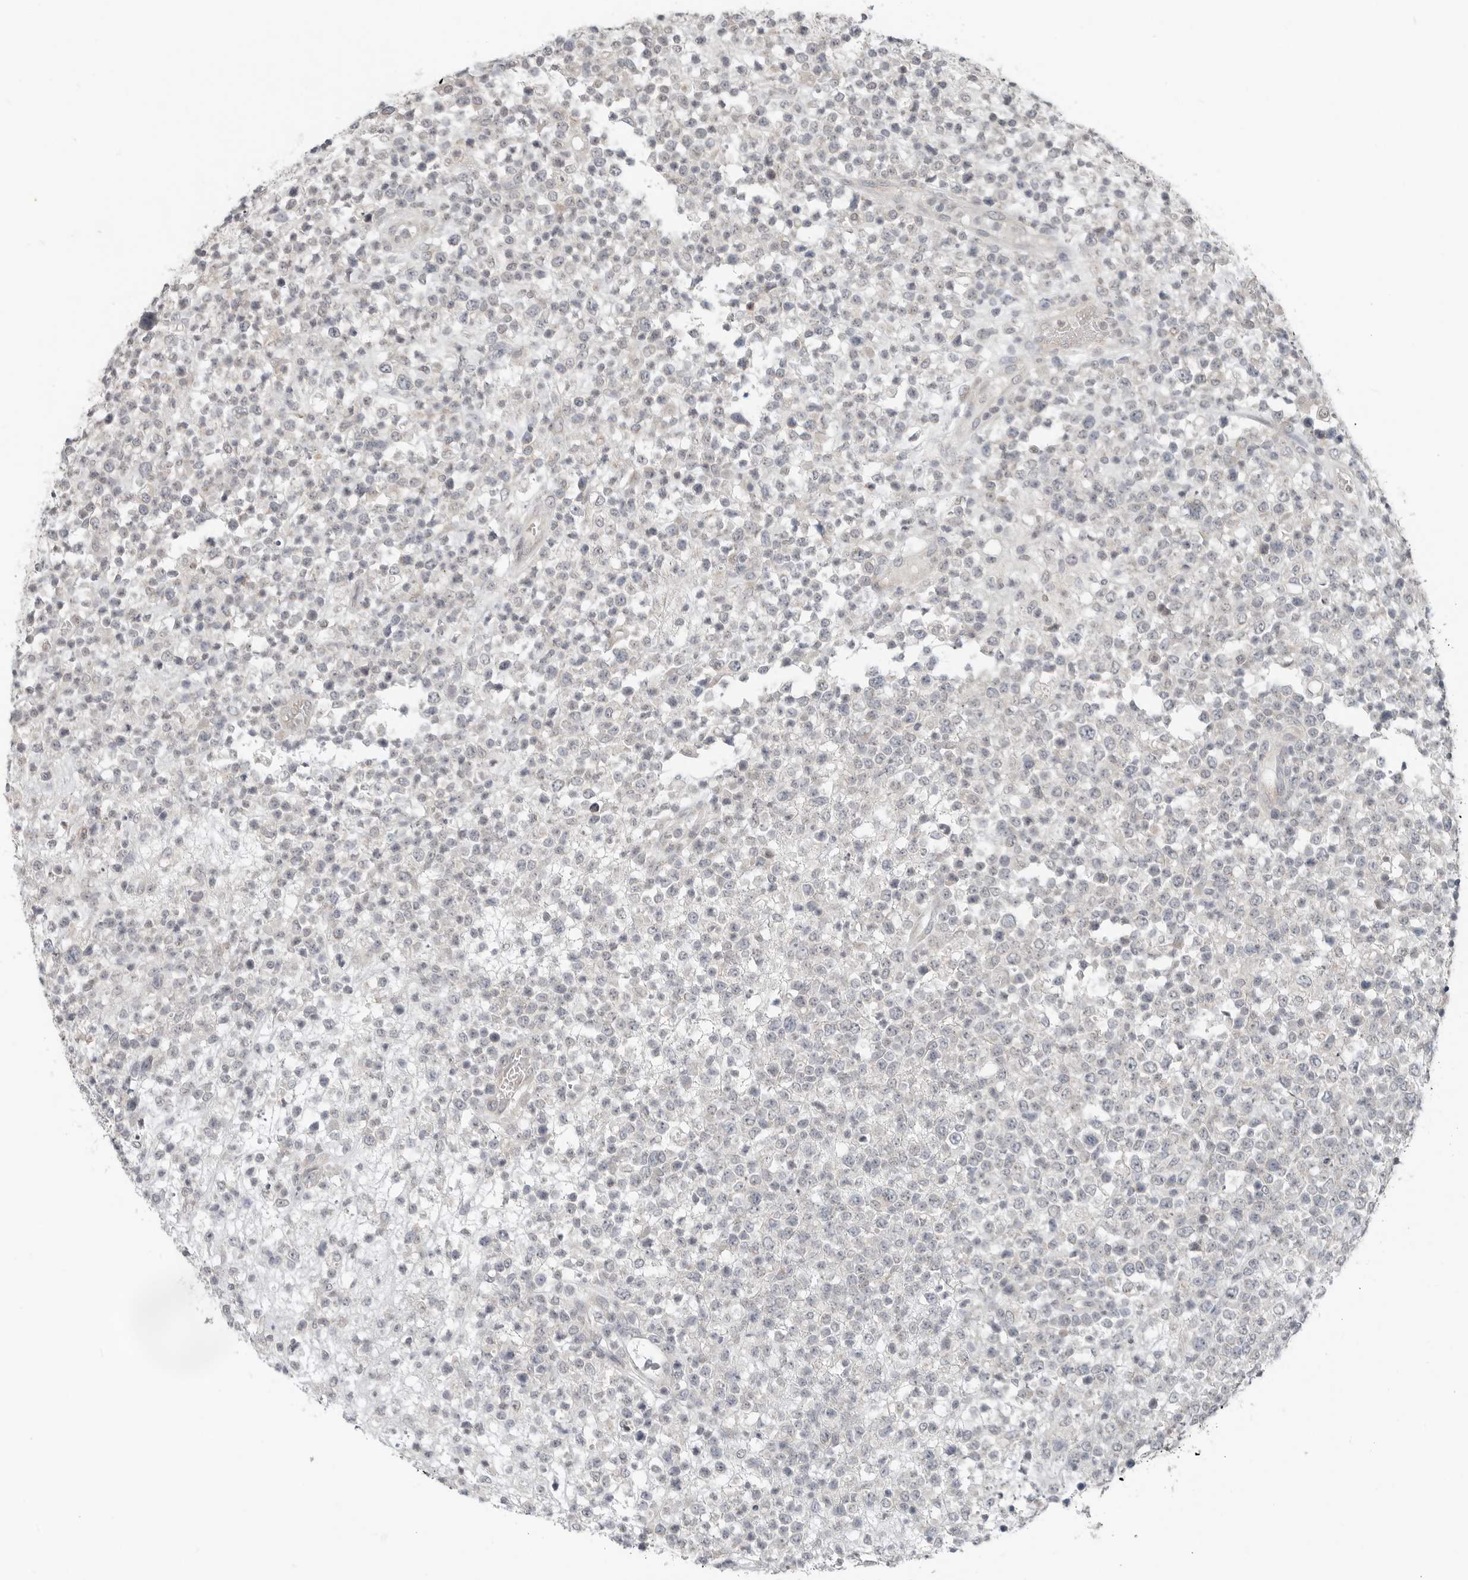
{"staining": {"intensity": "negative", "quantity": "none", "location": "none"}, "tissue": "lymphoma", "cell_type": "Tumor cells", "image_type": "cancer", "snomed": [{"axis": "morphology", "description": "Malignant lymphoma, non-Hodgkin's type, High grade"}, {"axis": "topography", "description": "Colon"}], "caption": "A high-resolution histopathology image shows IHC staining of lymphoma, which reveals no significant staining in tumor cells. The staining was performed using DAB to visualize the protein expression in brown, while the nuclei were stained in blue with hematoxylin (Magnification: 20x).", "gene": "FCRLB", "patient": {"sex": "female", "age": 53}}